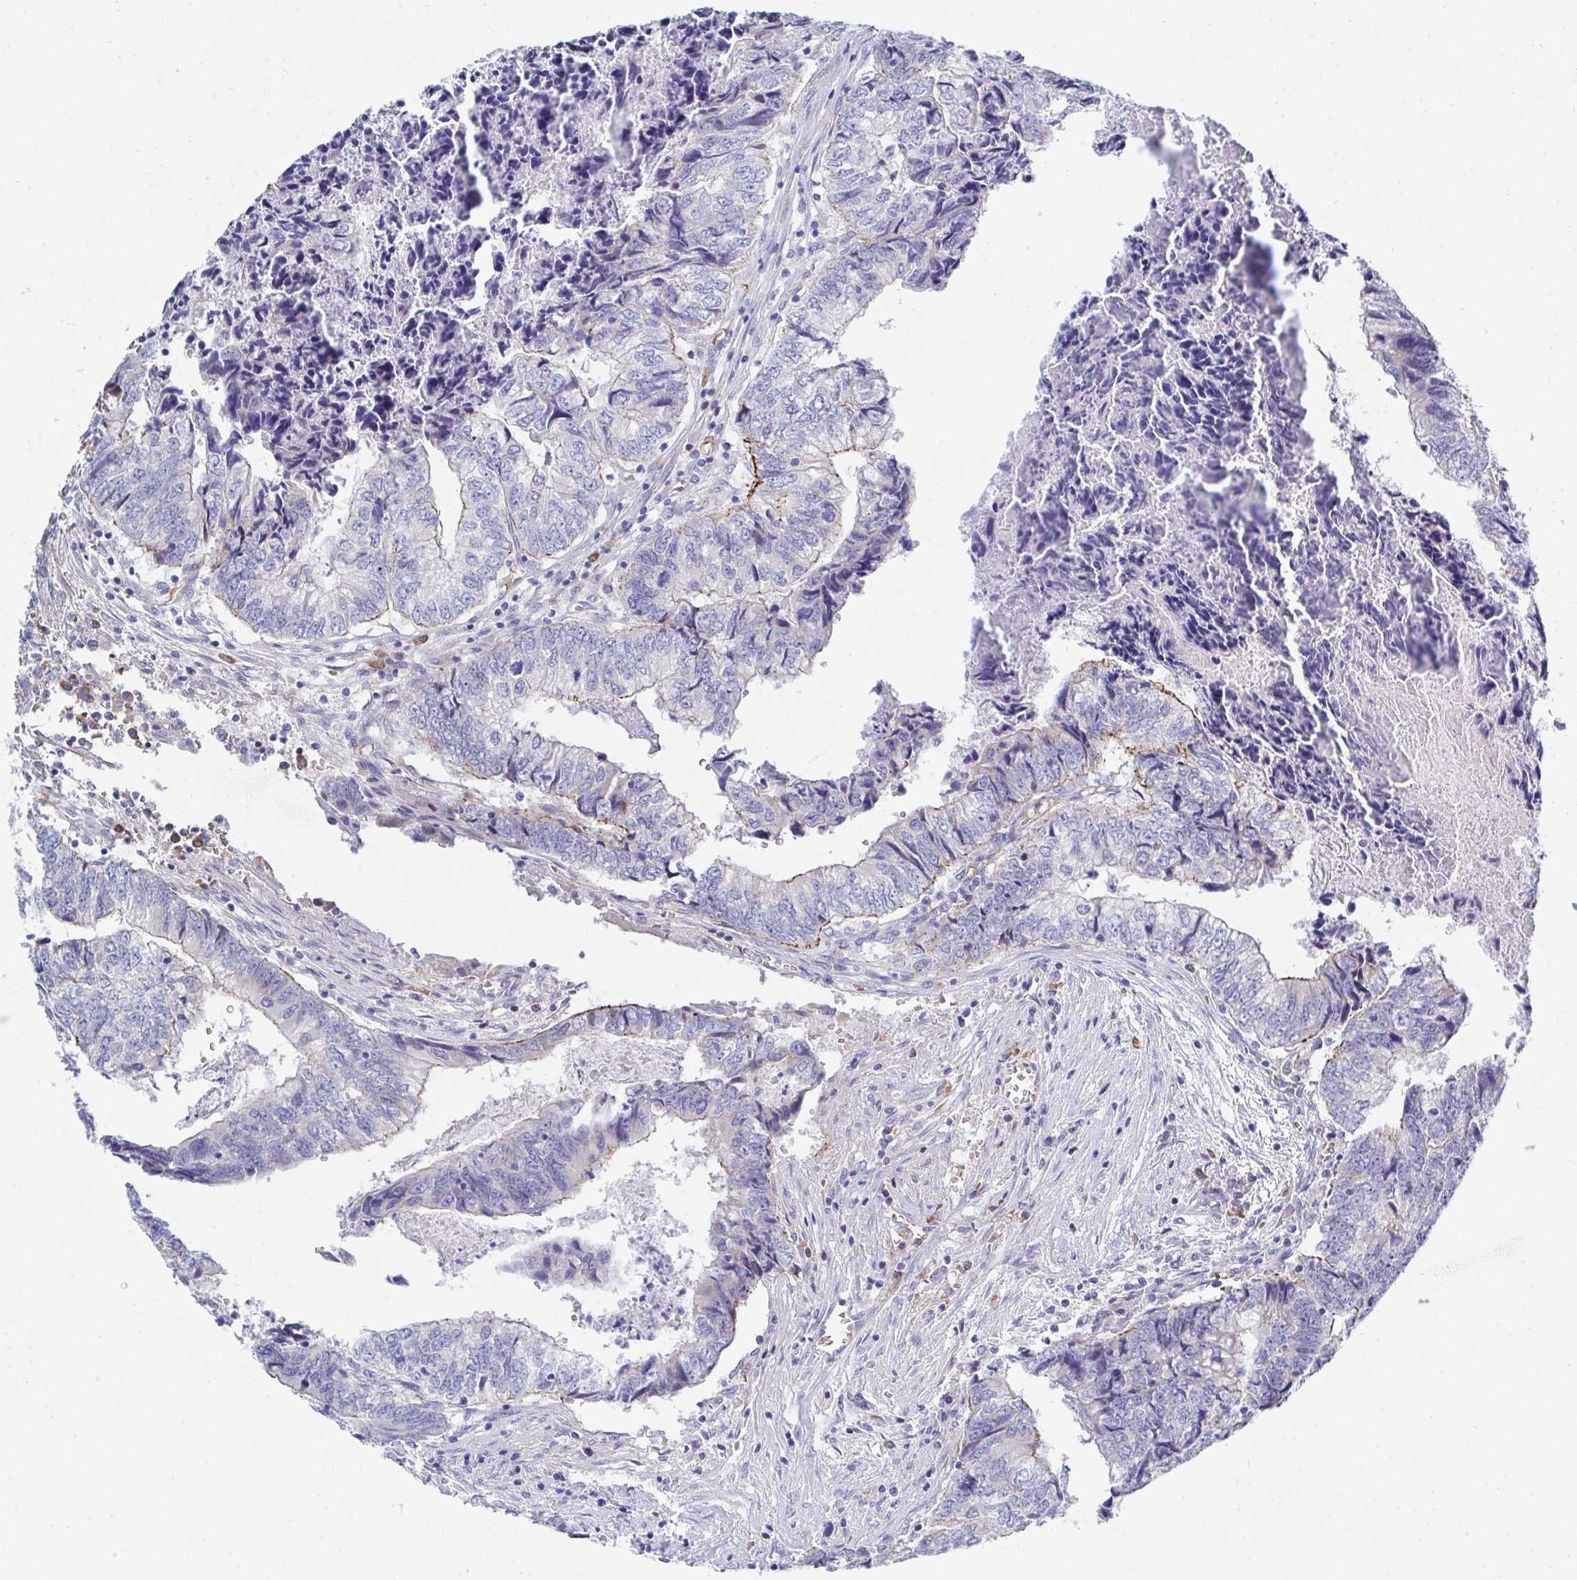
{"staining": {"intensity": "moderate", "quantity": "<25%", "location": "cytoplasmic/membranous"}, "tissue": "colorectal cancer", "cell_type": "Tumor cells", "image_type": "cancer", "snomed": [{"axis": "morphology", "description": "Adenocarcinoma, NOS"}, {"axis": "topography", "description": "Colon"}], "caption": "A micrograph of colorectal cancer stained for a protein exhibits moderate cytoplasmic/membranous brown staining in tumor cells. (DAB = brown stain, brightfield microscopy at high magnification).", "gene": "MROH2B", "patient": {"sex": "male", "age": 86}}